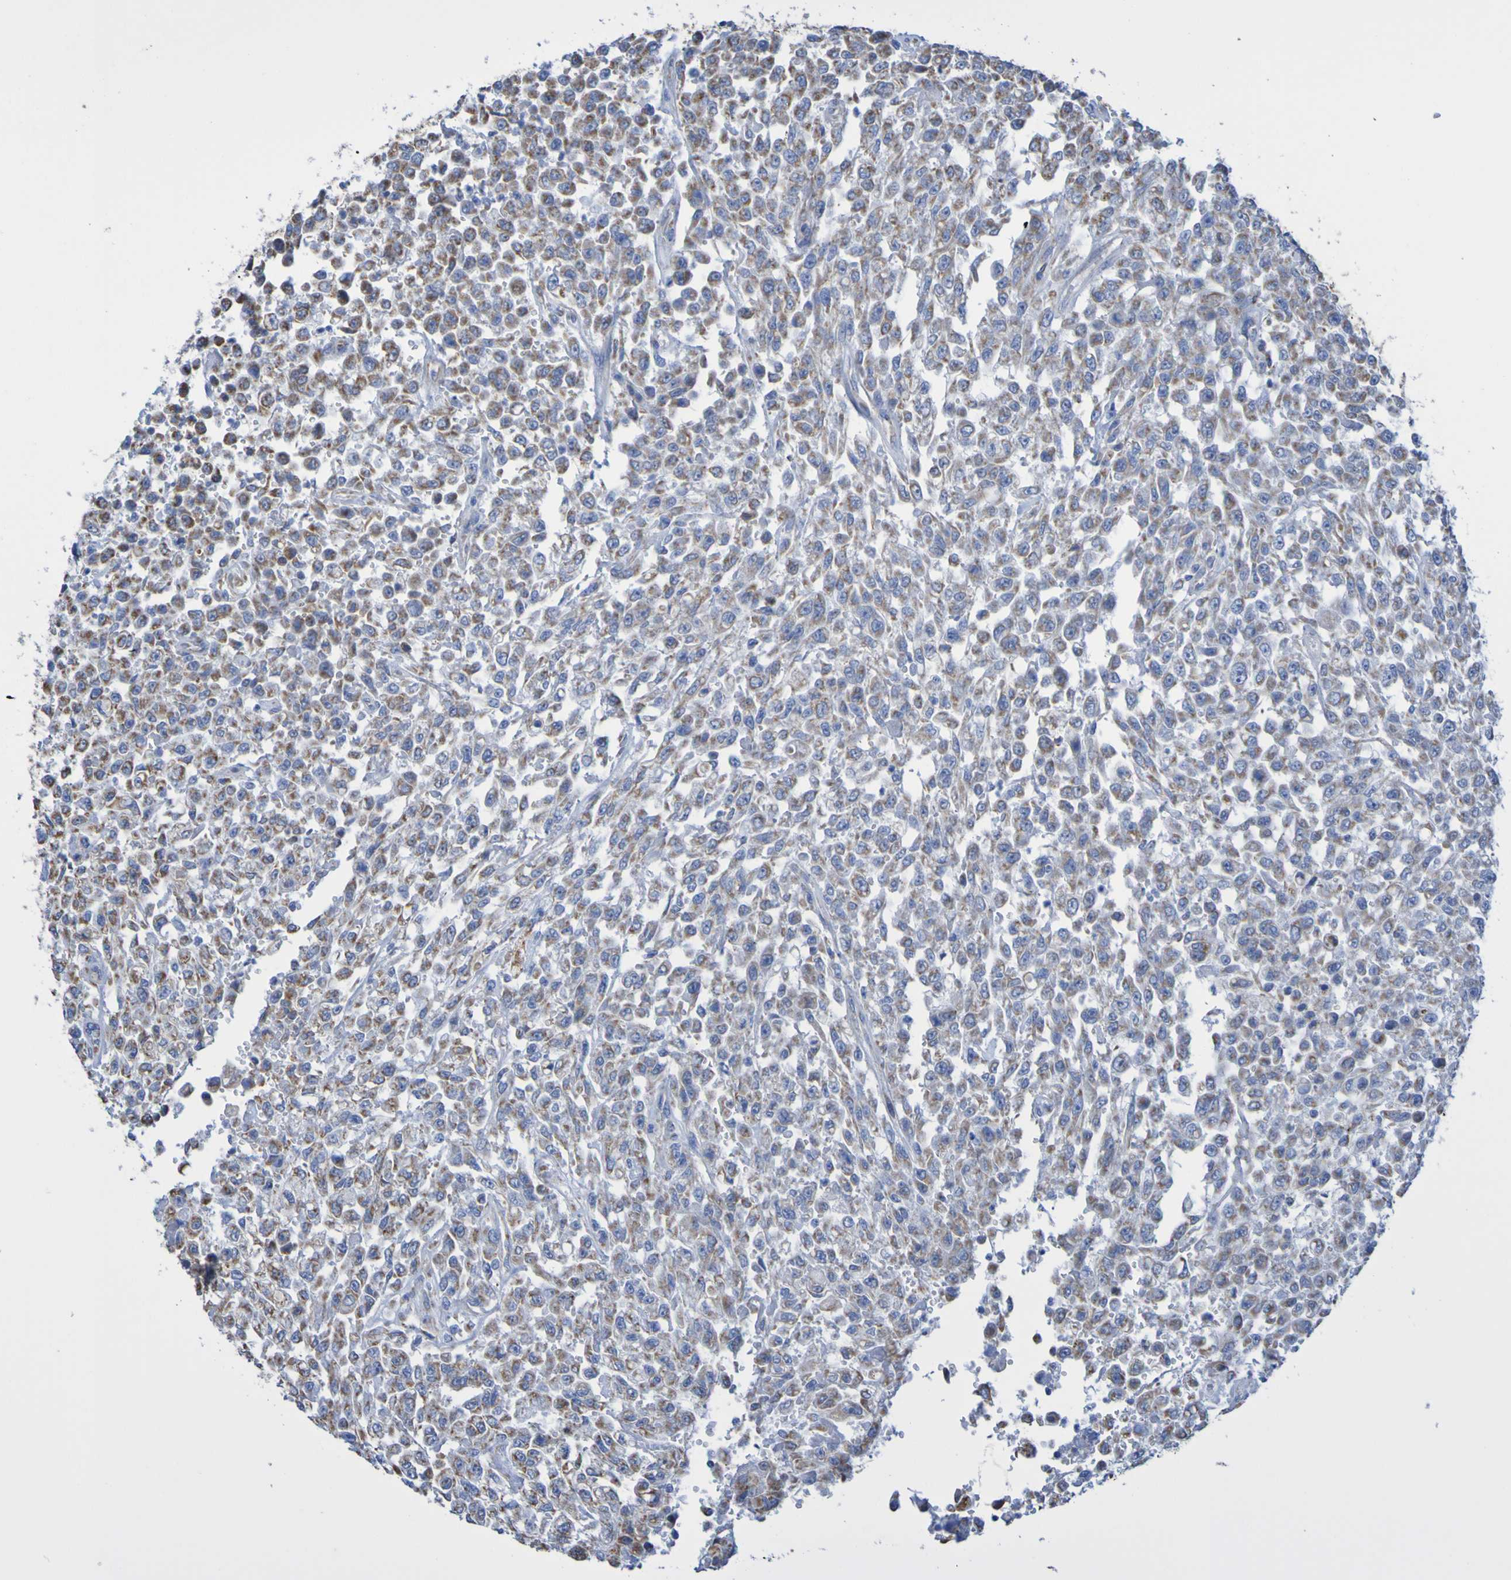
{"staining": {"intensity": "weak", "quantity": ">75%", "location": "cytoplasmic/membranous"}, "tissue": "urothelial cancer", "cell_type": "Tumor cells", "image_type": "cancer", "snomed": [{"axis": "morphology", "description": "Urothelial carcinoma, High grade"}, {"axis": "topography", "description": "Urinary bladder"}], "caption": "Immunohistochemistry (DAB) staining of human urothelial carcinoma (high-grade) displays weak cytoplasmic/membranous protein expression in approximately >75% of tumor cells. Nuclei are stained in blue.", "gene": "CNTN2", "patient": {"sex": "male", "age": 46}}